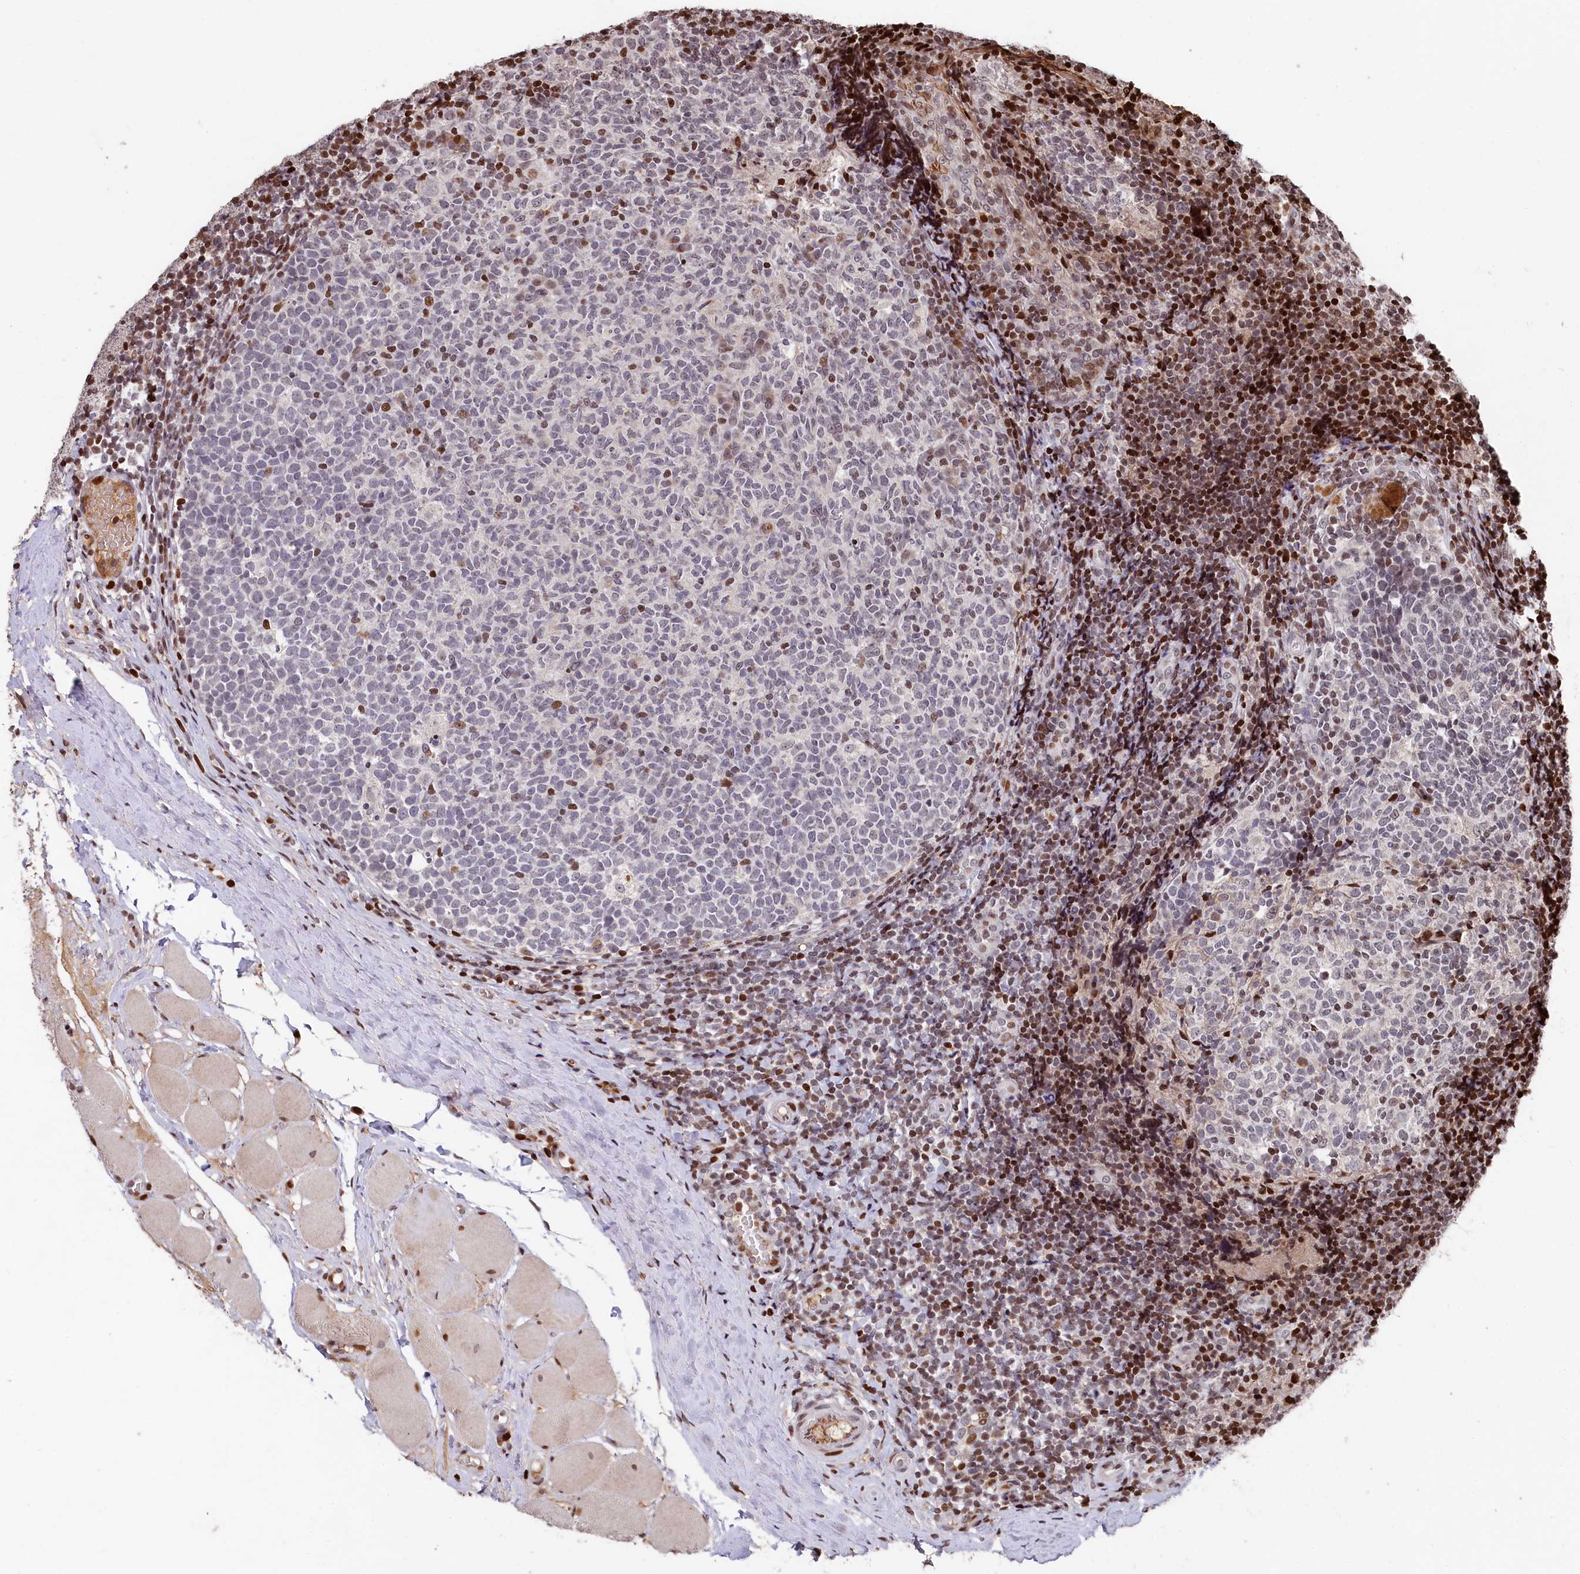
{"staining": {"intensity": "moderate", "quantity": "<25%", "location": "cytoplasmic/membranous,nuclear"}, "tissue": "tonsil", "cell_type": "Germinal center cells", "image_type": "normal", "snomed": [{"axis": "morphology", "description": "Normal tissue, NOS"}, {"axis": "topography", "description": "Tonsil"}], "caption": "Immunohistochemistry (IHC) (DAB (3,3'-diaminobenzidine)) staining of unremarkable tonsil demonstrates moderate cytoplasmic/membranous,nuclear protein positivity in approximately <25% of germinal center cells. Using DAB (3,3'-diaminobenzidine) (brown) and hematoxylin (blue) stains, captured at high magnification using brightfield microscopy.", "gene": "MCF2L2", "patient": {"sex": "female", "age": 19}}